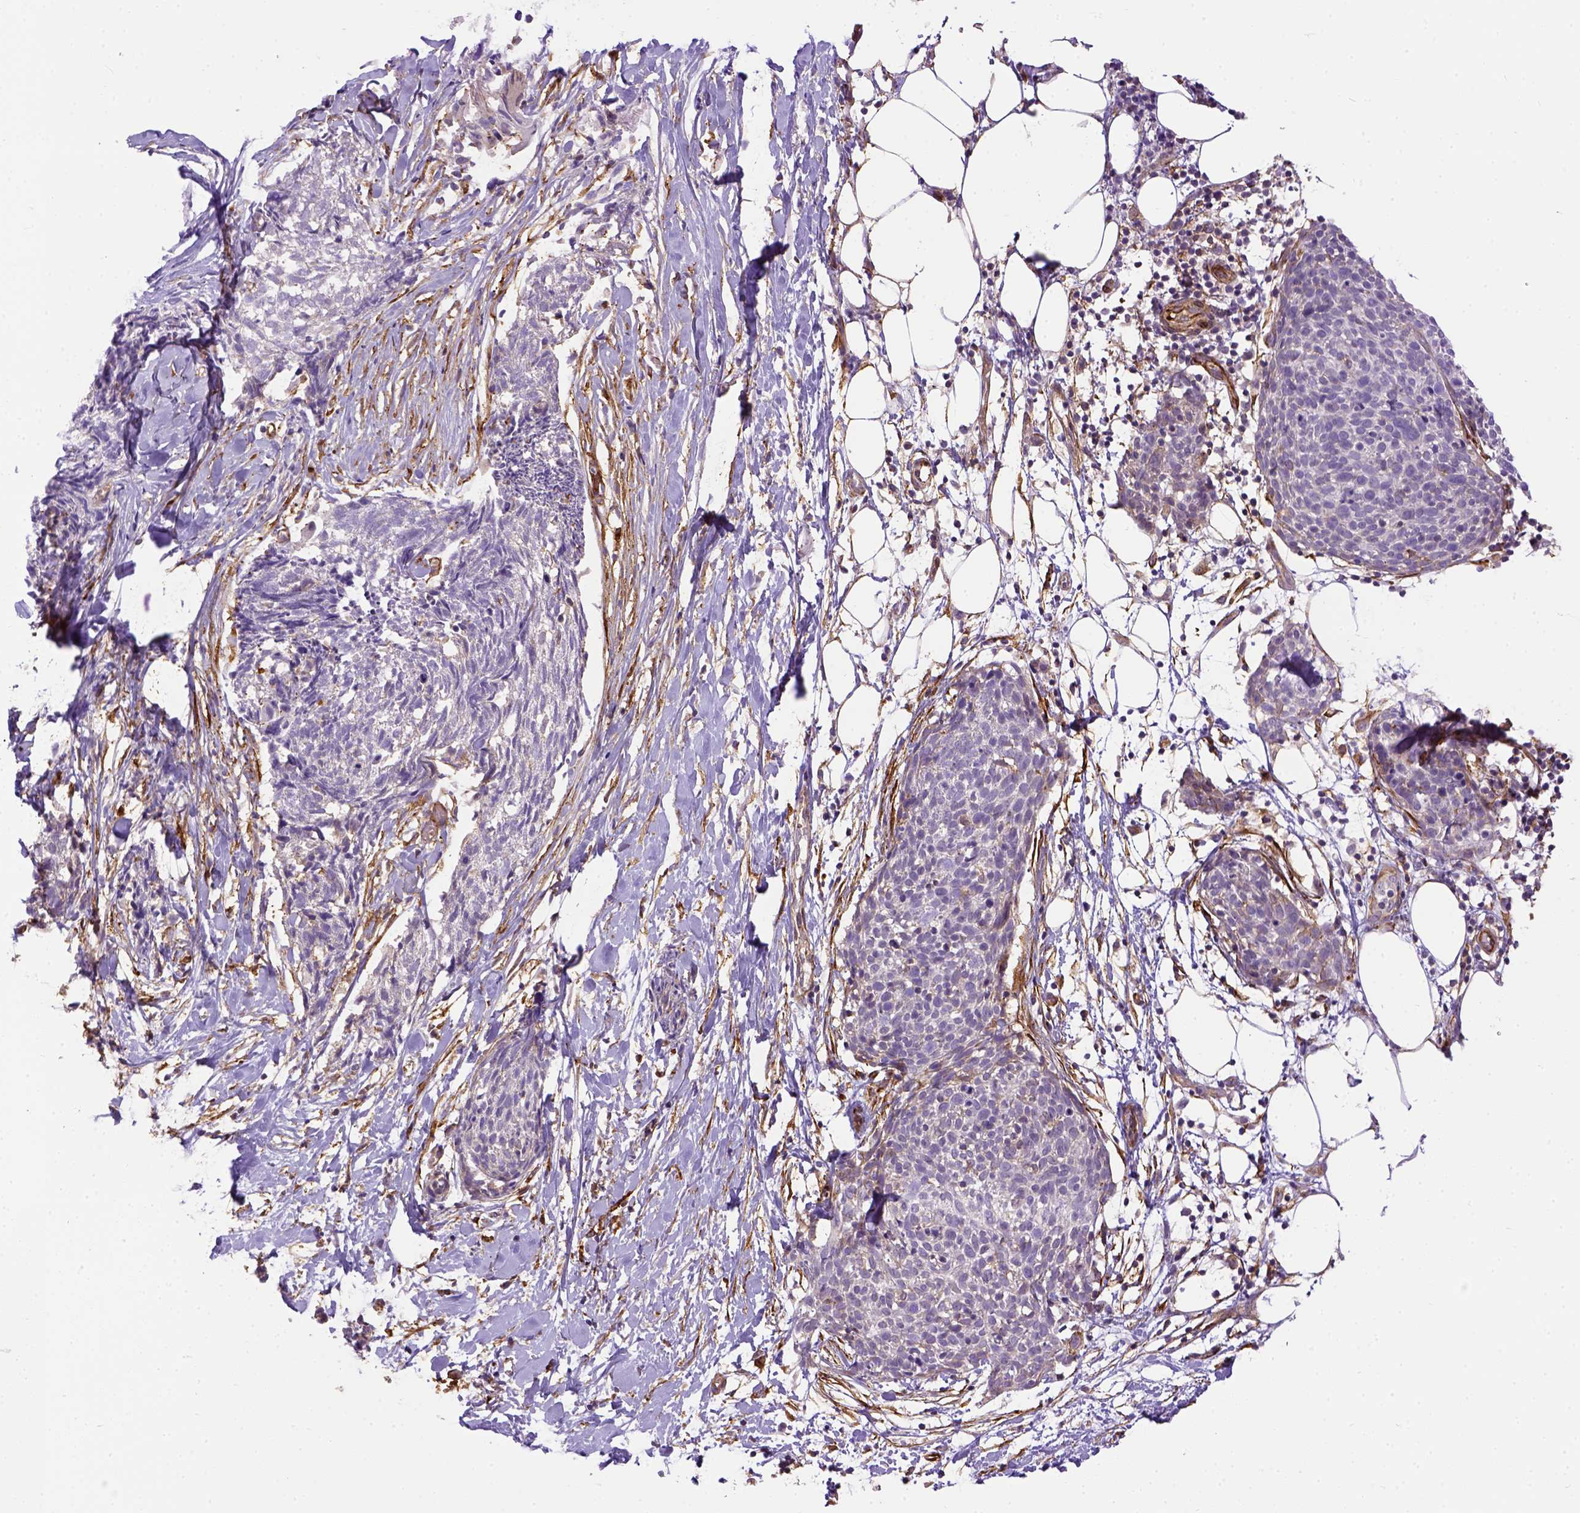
{"staining": {"intensity": "negative", "quantity": "none", "location": "none"}, "tissue": "skin cancer", "cell_type": "Tumor cells", "image_type": "cancer", "snomed": [{"axis": "morphology", "description": "Squamous cell carcinoma, NOS"}, {"axis": "topography", "description": "Skin"}, {"axis": "topography", "description": "Vulva"}], "caption": "Skin cancer was stained to show a protein in brown. There is no significant expression in tumor cells.", "gene": "KAZN", "patient": {"sex": "female", "age": 75}}